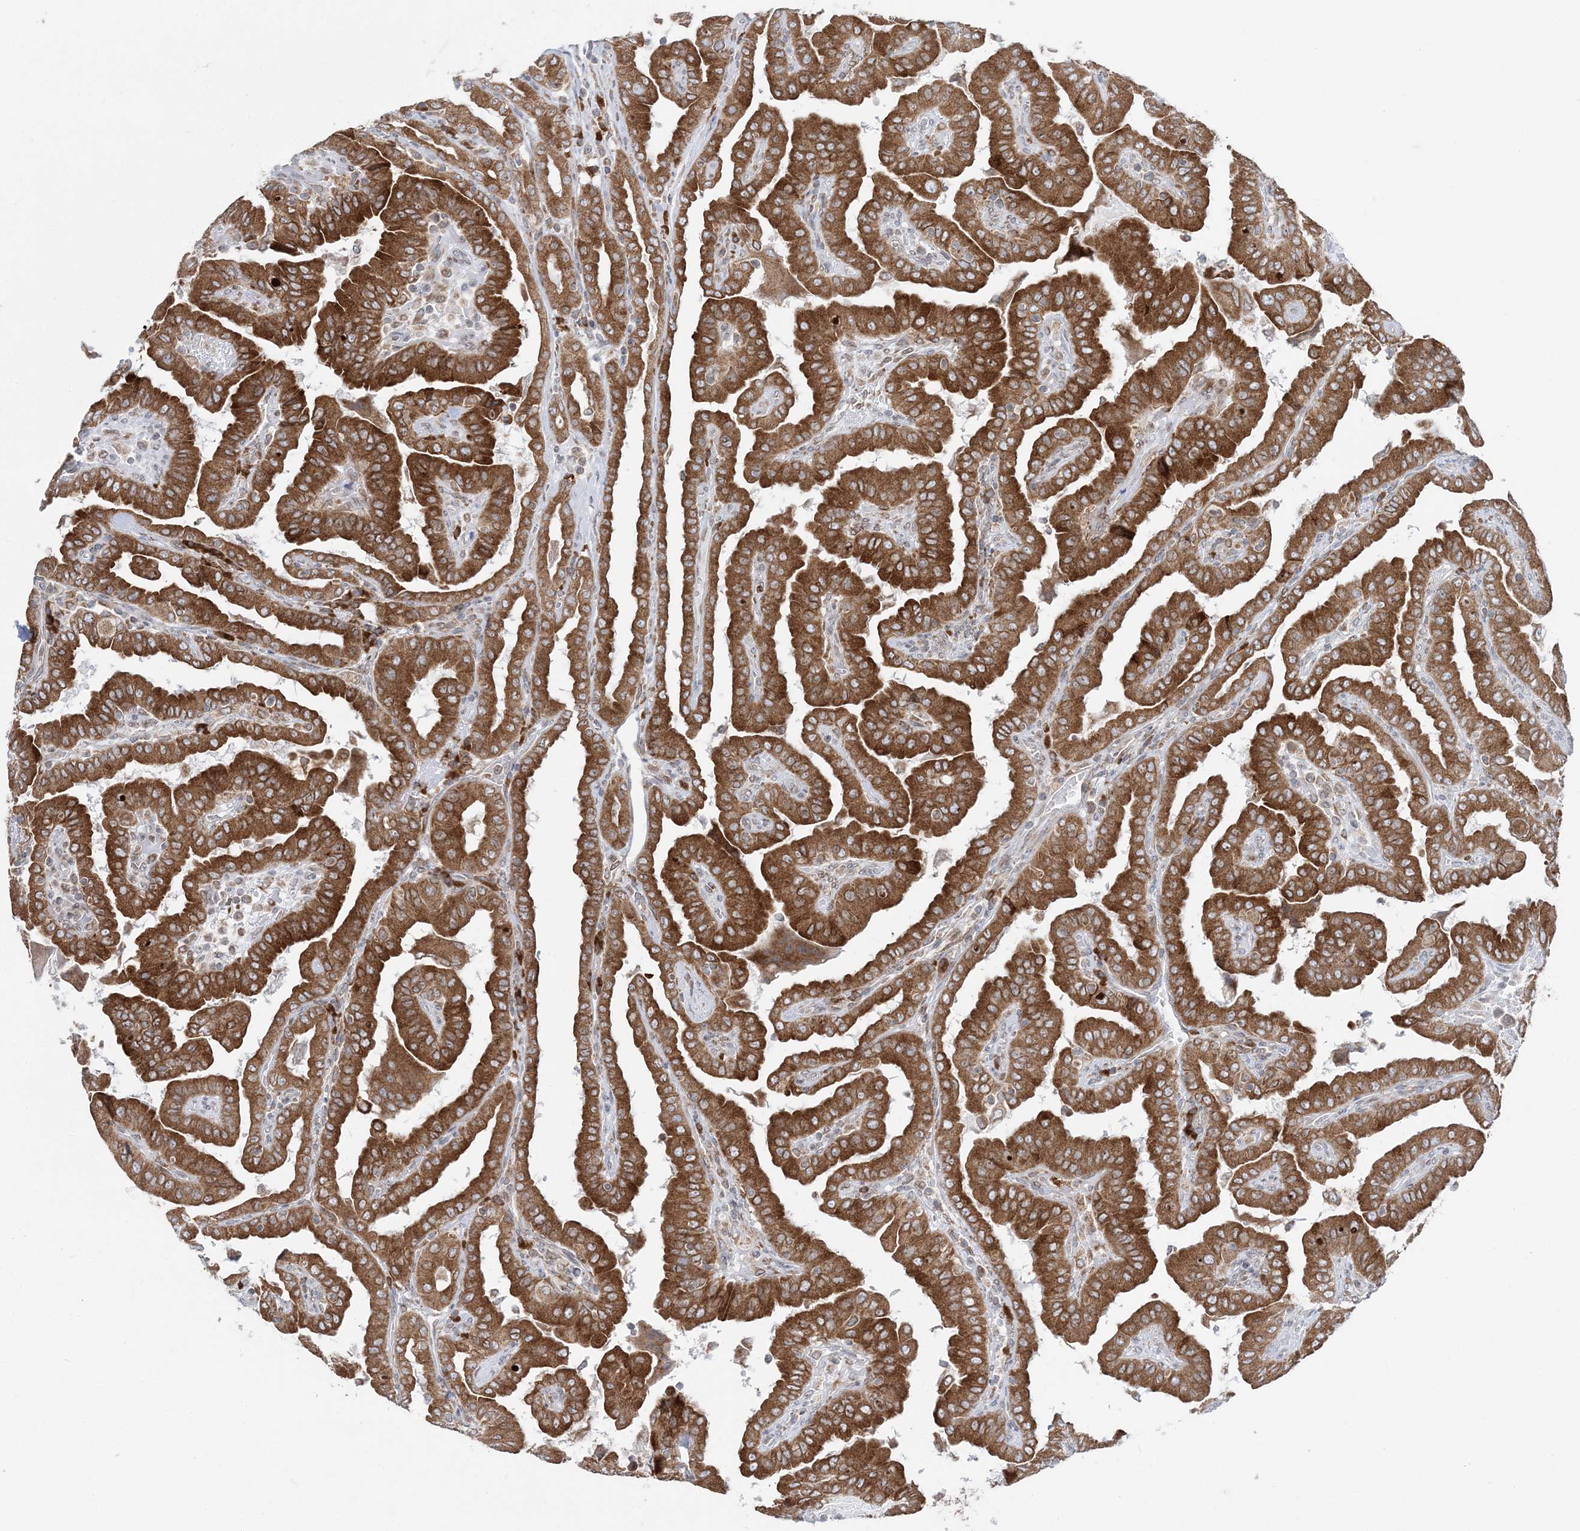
{"staining": {"intensity": "strong", "quantity": ">75%", "location": "cytoplasmic/membranous"}, "tissue": "thyroid cancer", "cell_type": "Tumor cells", "image_type": "cancer", "snomed": [{"axis": "morphology", "description": "Papillary adenocarcinoma, NOS"}, {"axis": "topography", "description": "Thyroid gland"}], "caption": "Thyroid papillary adenocarcinoma stained with a brown dye exhibits strong cytoplasmic/membranous positive staining in about >75% of tumor cells.", "gene": "TMED10", "patient": {"sex": "male", "age": 33}}